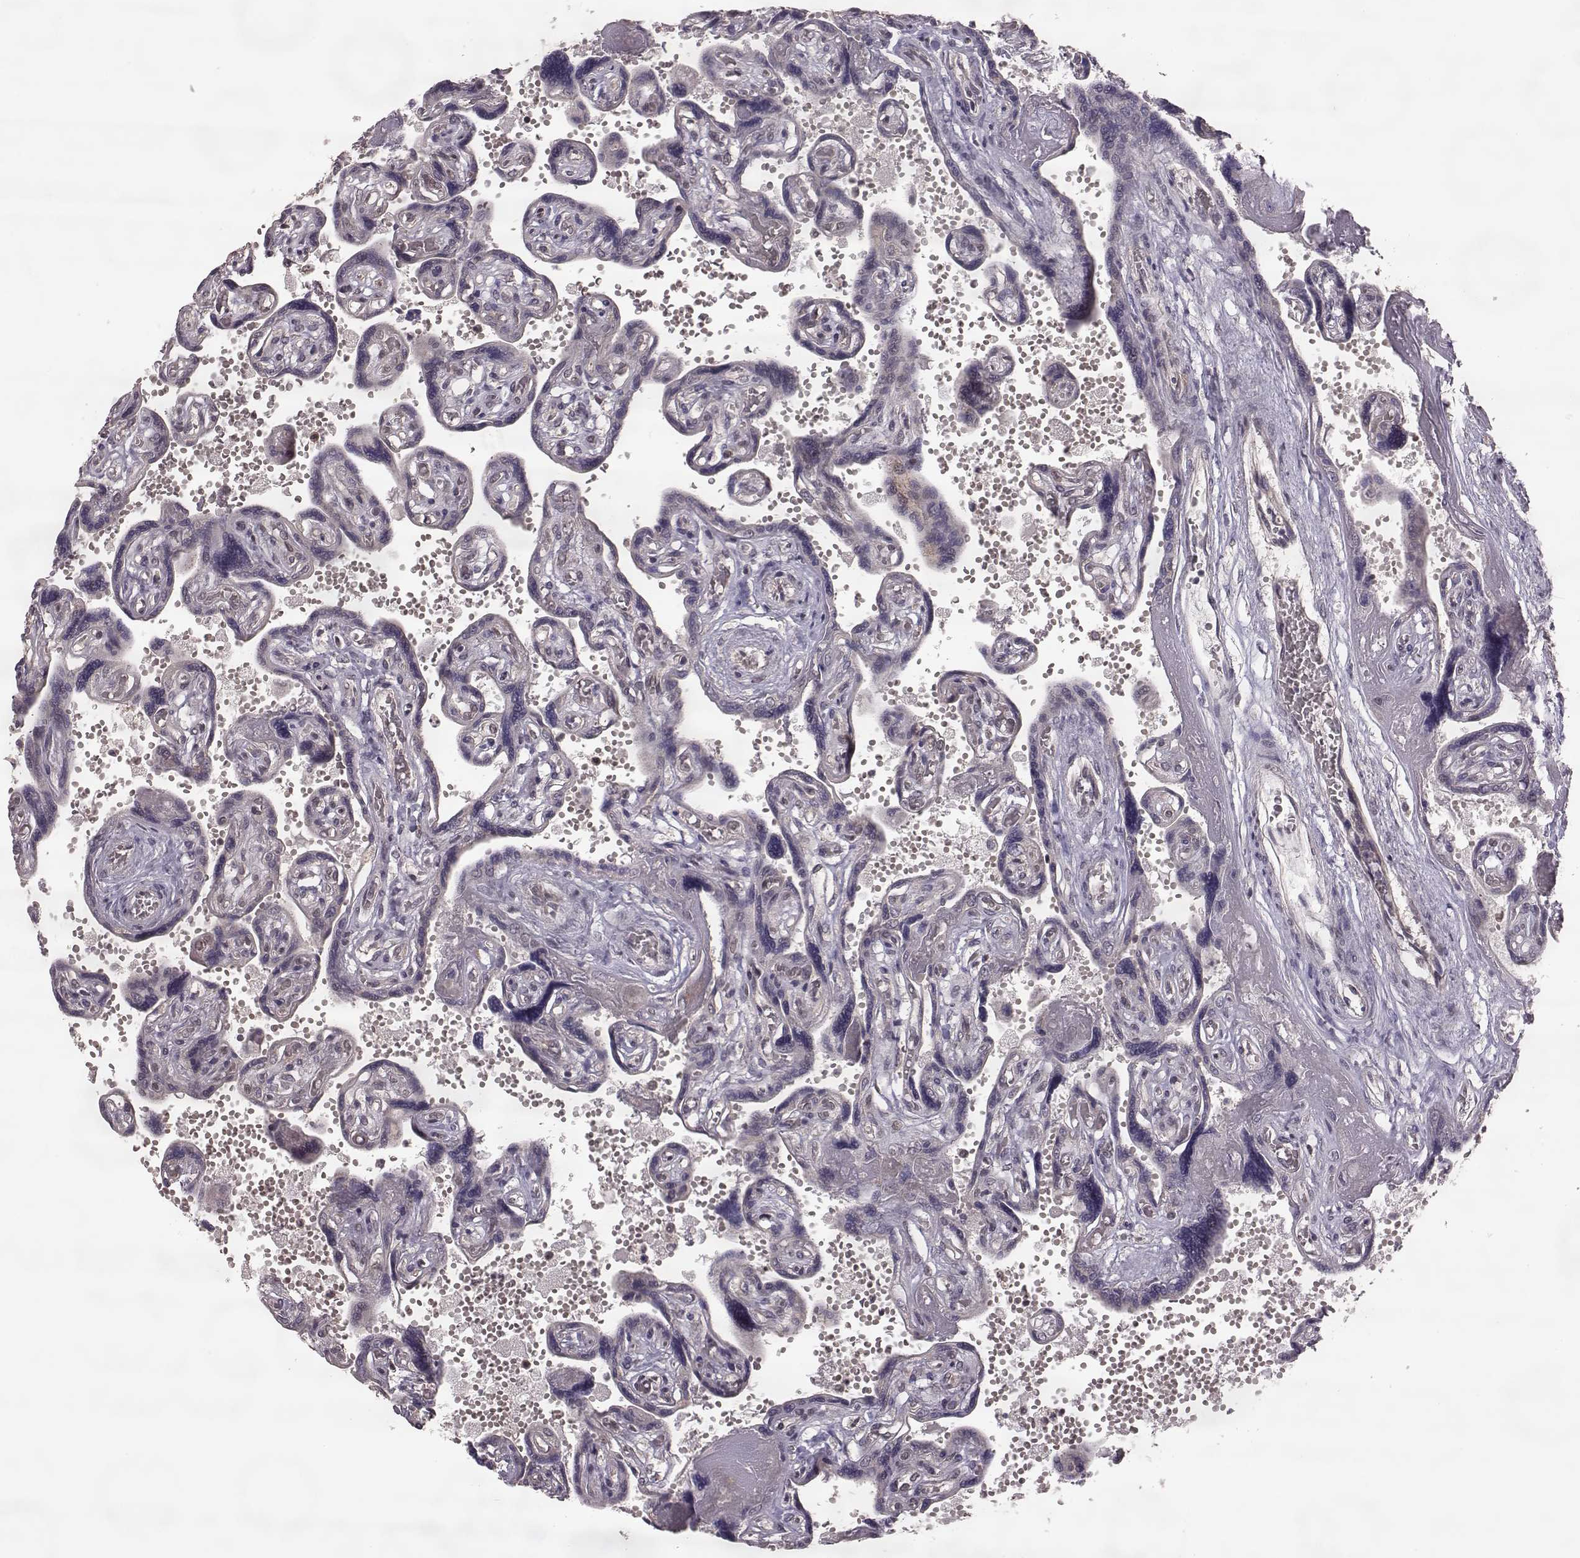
{"staining": {"intensity": "negative", "quantity": "none", "location": "none"}, "tissue": "placenta", "cell_type": "Decidual cells", "image_type": "normal", "snomed": [{"axis": "morphology", "description": "Normal tissue, NOS"}, {"axis": "topography", "description": "Placenta"}], "caption": "Micrograph shows no significant protein expression in decidual cells of benign placenta.", "gene": "ELOVL5", "patient": {"sex": "female", "age": 32}}